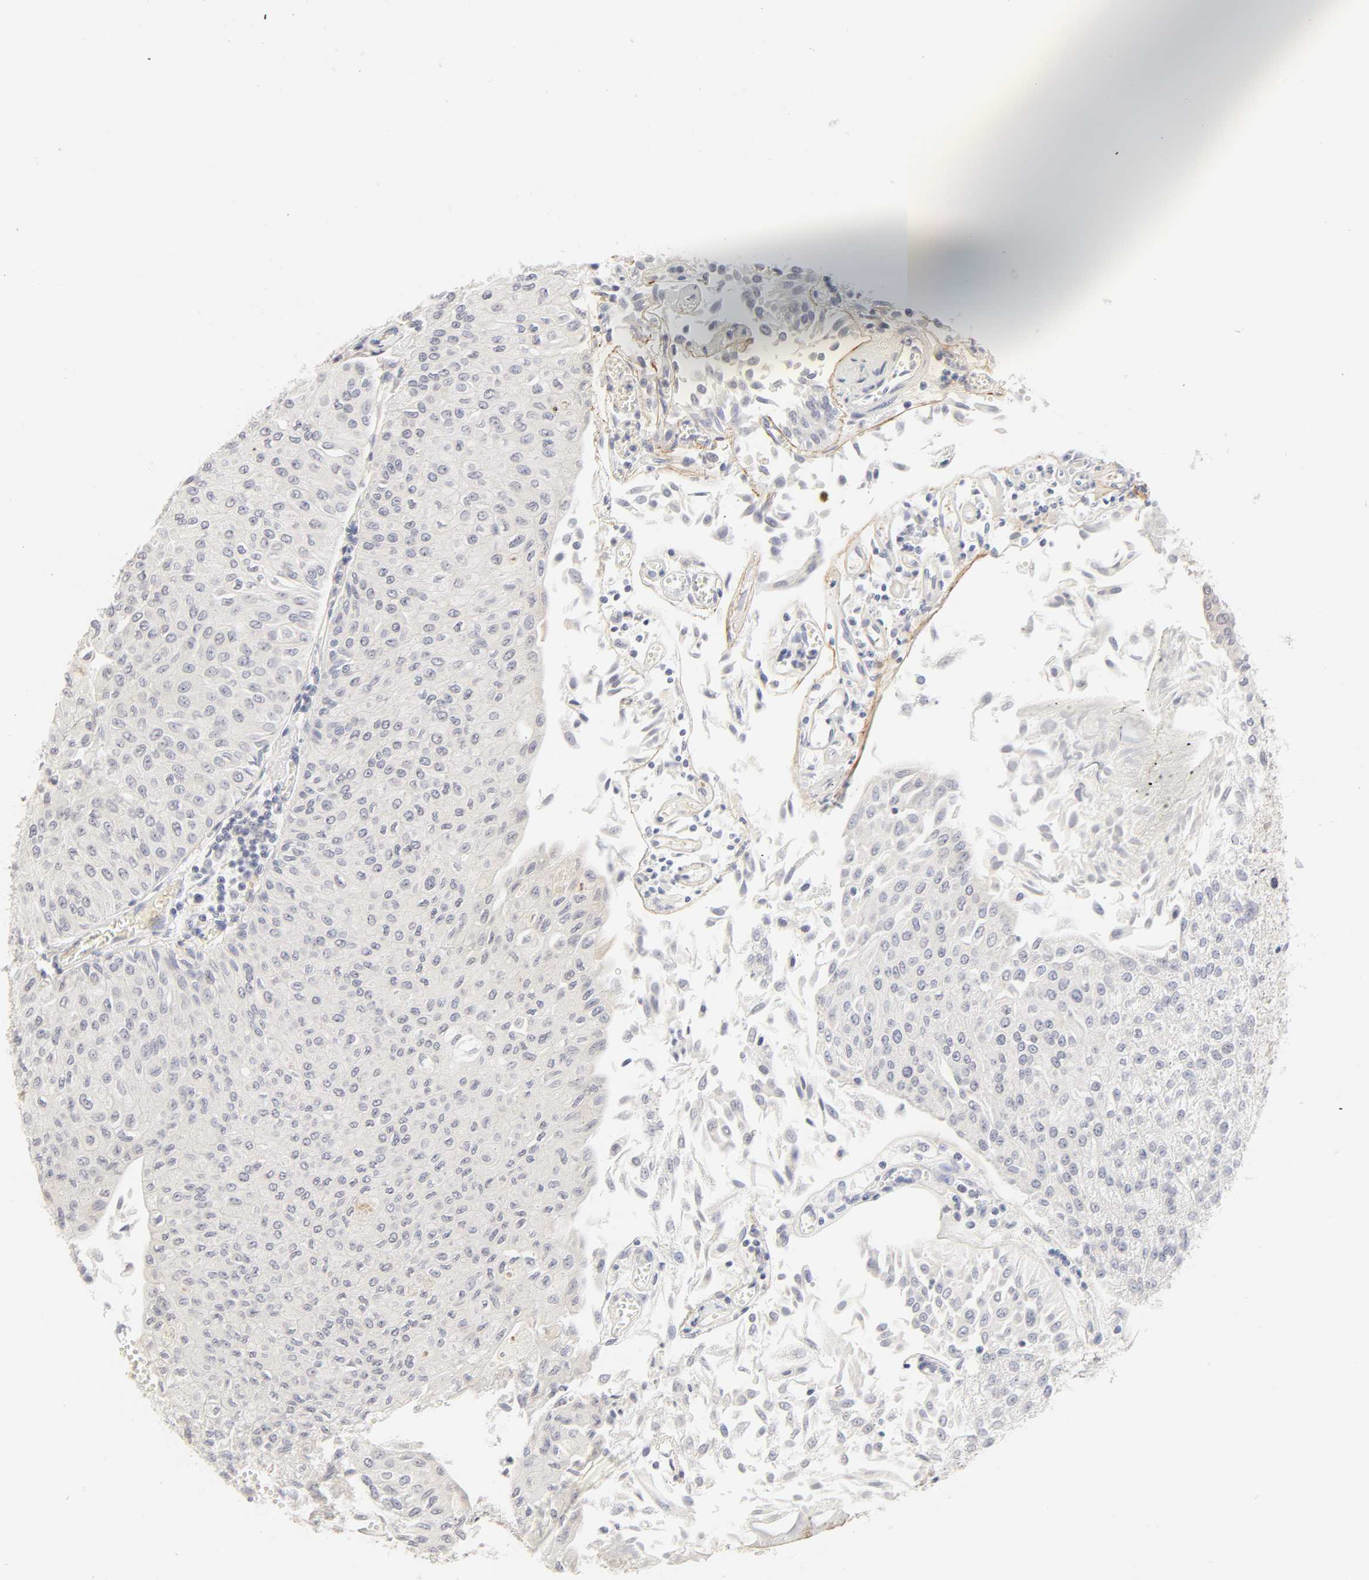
{"staining": {"intensity": "negative", "quantity": "none", "location": "none"}, "tissue": "urothelial cancer", "cell_type": "Tumor cells", "image_type": "cancer", "snomed": [{"axis": "morphology", "description": "Urothelial carcinoma, Low grade"}, {"axis": "topography", "description": "Urinary bladder"}], "caption": "This is a micrograph of IHC staining of urothelial cancer, which shows no expression in tumor cells.", "gene": "CYP4B1", "patient": {"sex": "male", "age": 86}}